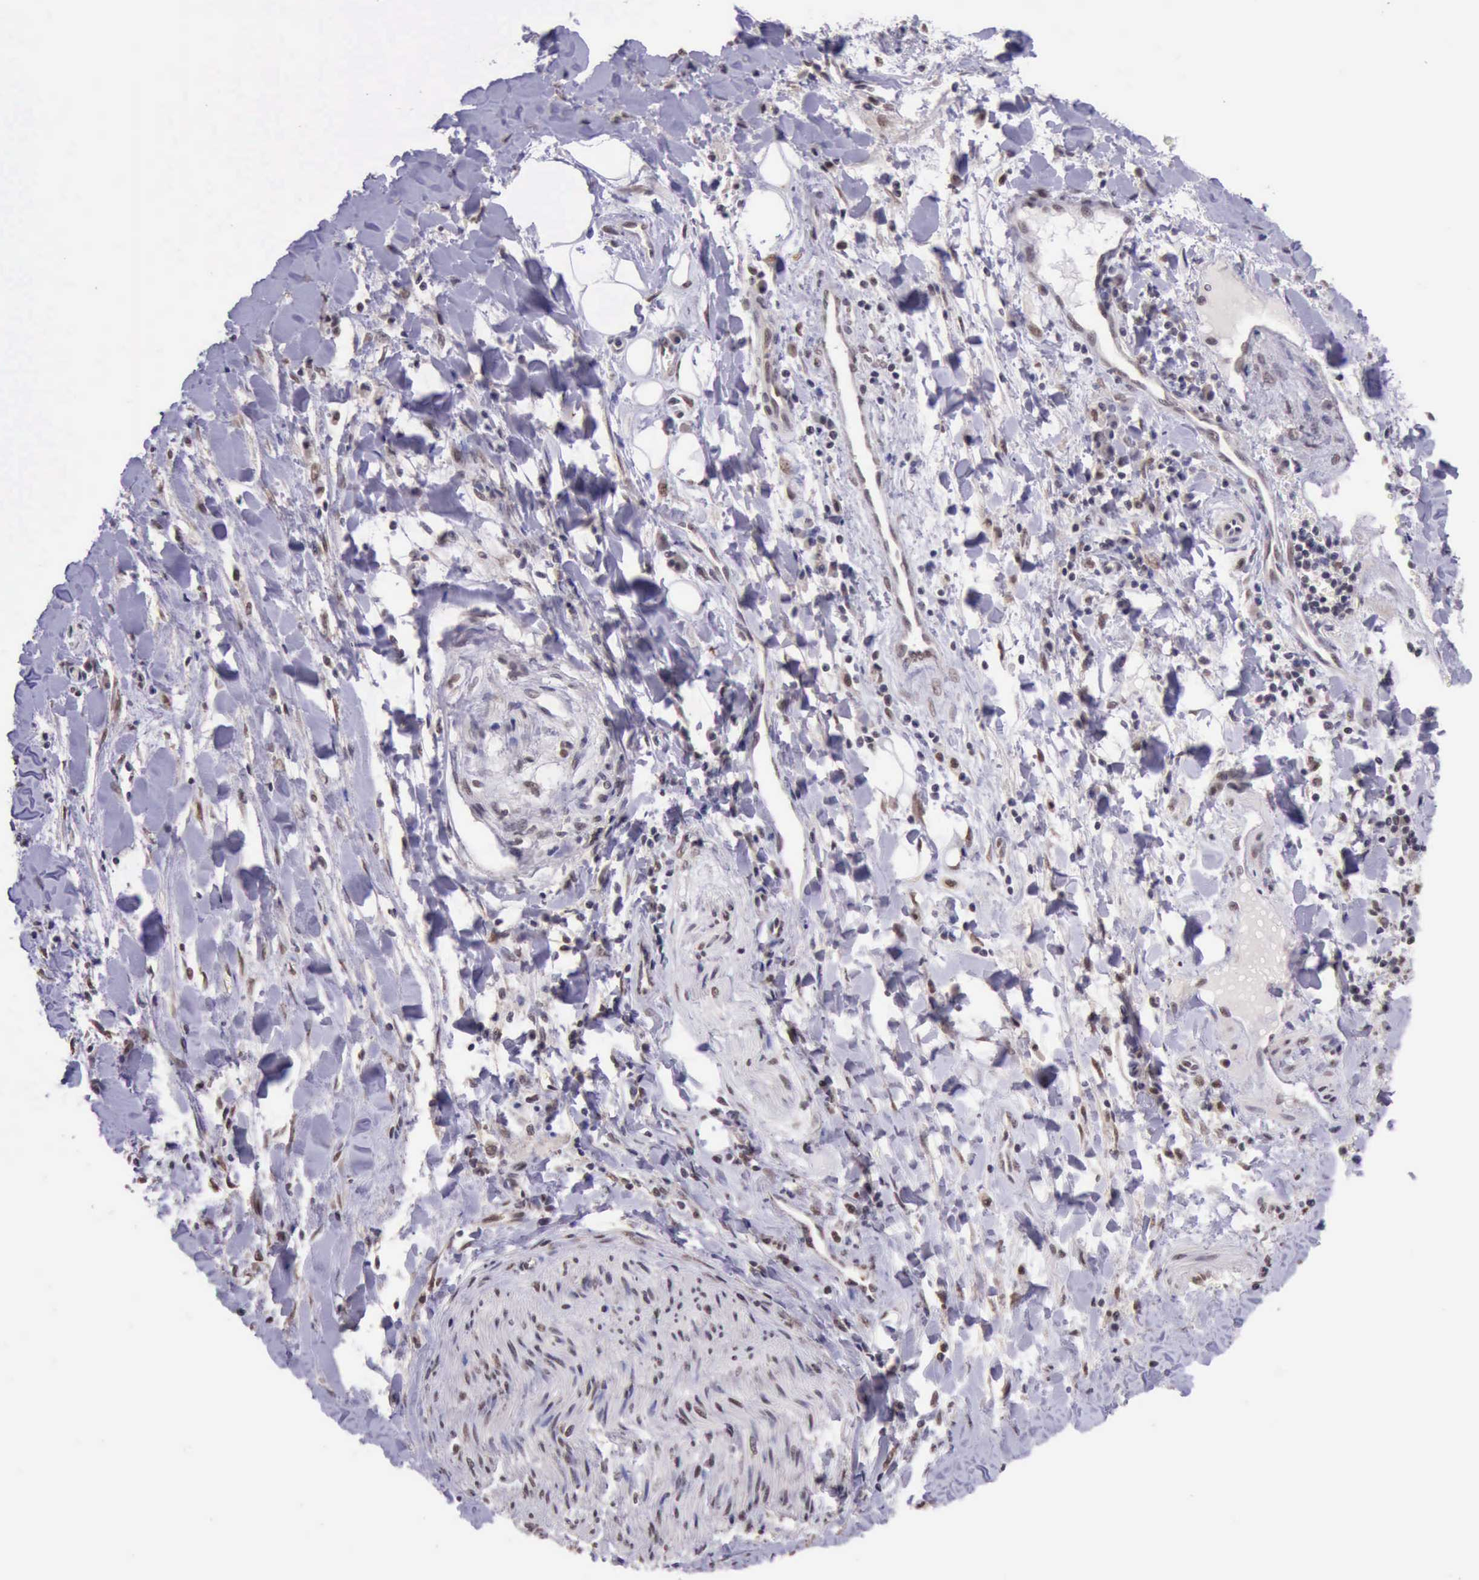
{"staining": {"intensity": "moderate", "quantity": ">75%", "location": "nuclear"}, "tissue": "liver cancer", "cell_type": "Tumor cells", "image_type": "cancer", "snomed": [{"axis": "morphology", "description": "Cholangiocarcinoma"}, {"axis": "topography", "description": "Liver"}], "caption": "Protein expression by immunohistochemistry (IHC) shows moderate nuclear staining in approximately >75% of tumor cells in cholangiocarcinoma (liver). (Brightfield microscopy of DAB IHC at high magnification).", "gene": "PRPF39", "patient": {"sex": "male", "age": 57}}